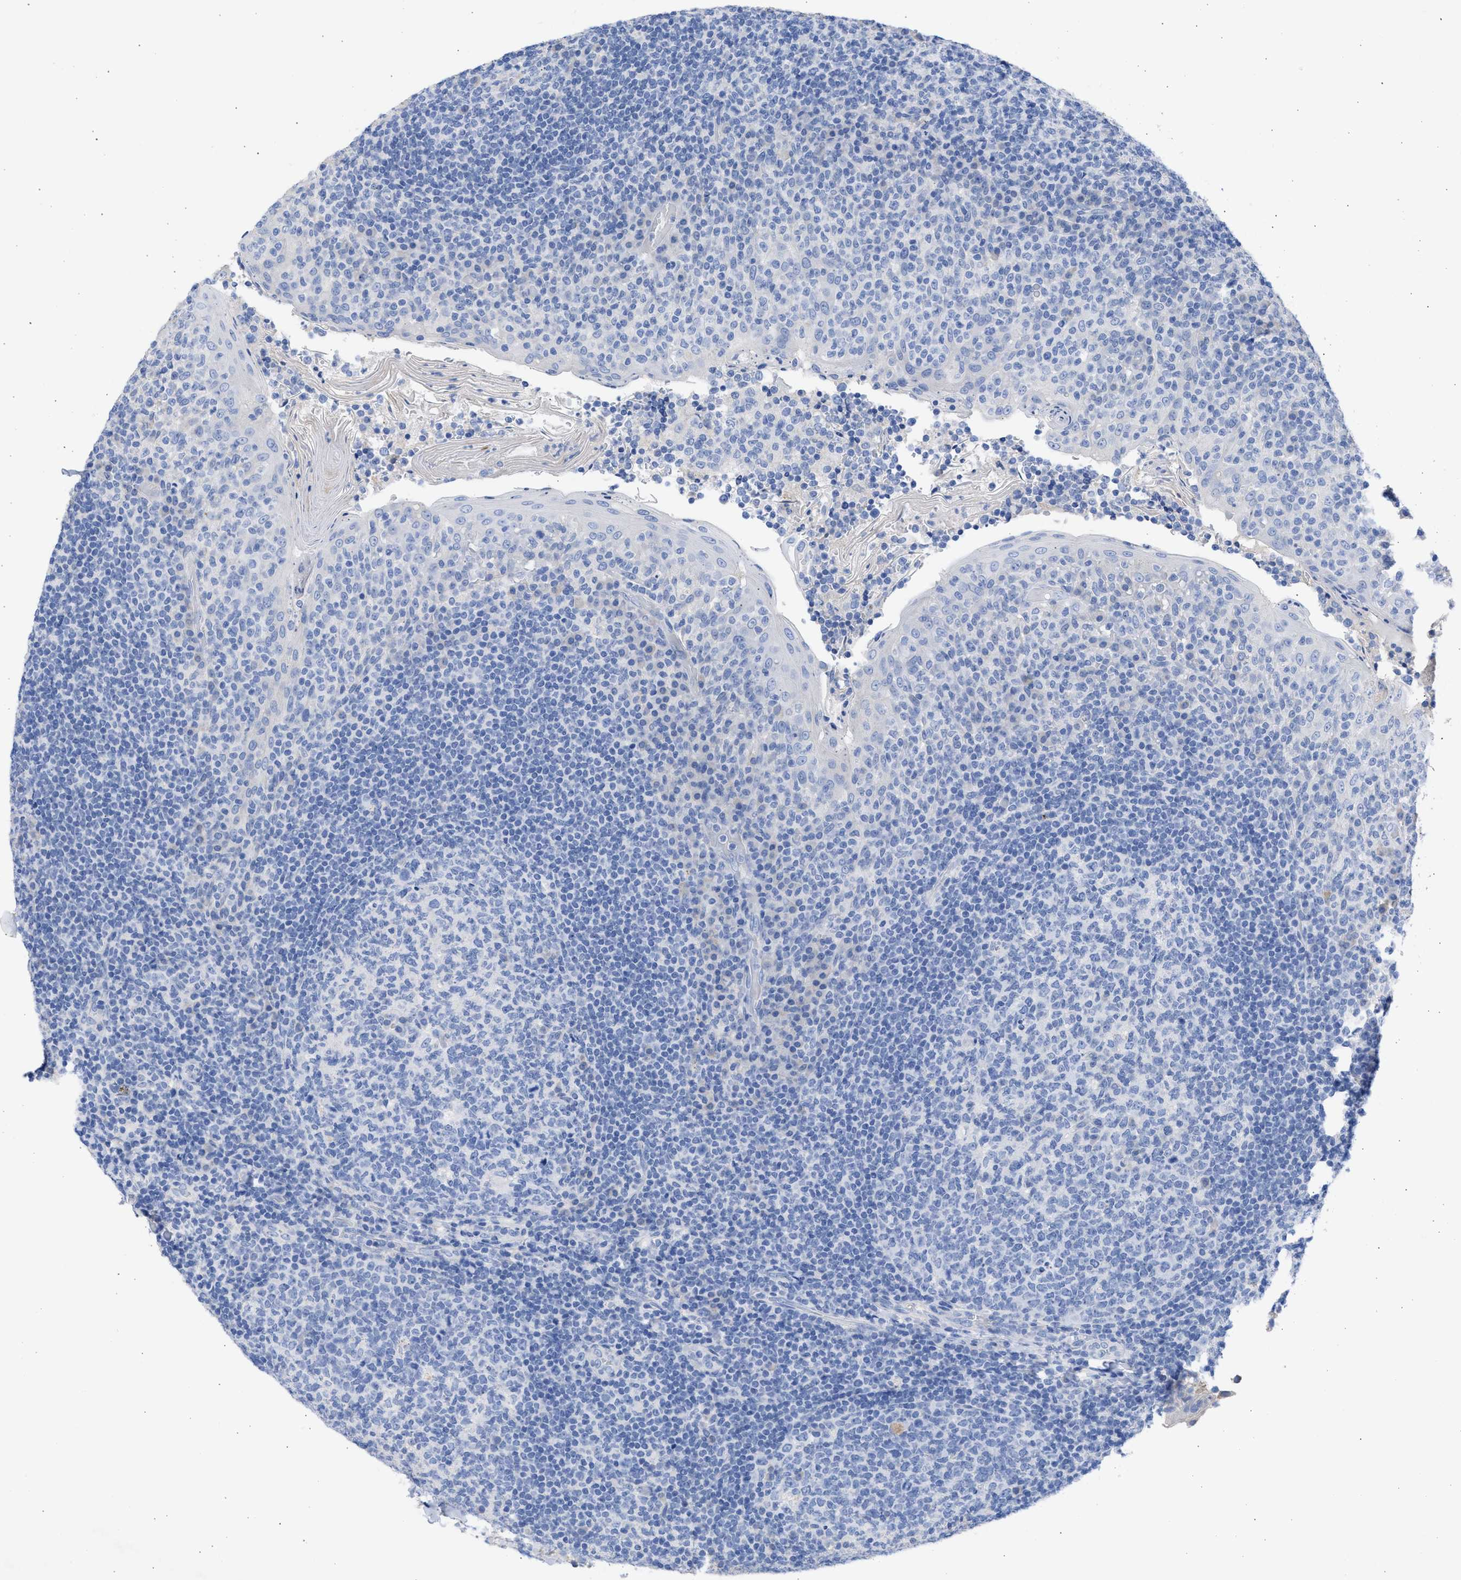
{"staining": {"intensity": "negative", "quantity": "none", "location": "none"}, "tissue": "tonsil", "cell_type": "Germinal center cells", "image_type": "normal", "snomed": [{"axis": "morphology", "description": "Normal tissue, NOS"}, {"axis": "topography", "description": "Tonsil"}], "caption": "Unremarkable tonsil was stained to show a protein in brown. There is no significant positivity in germinal center cells. (Brightfield microscopy of DAB immunohistochemistry at high magnification).", "gene": "RSPH1", "patient": {"sex": "female", "age": 19}}